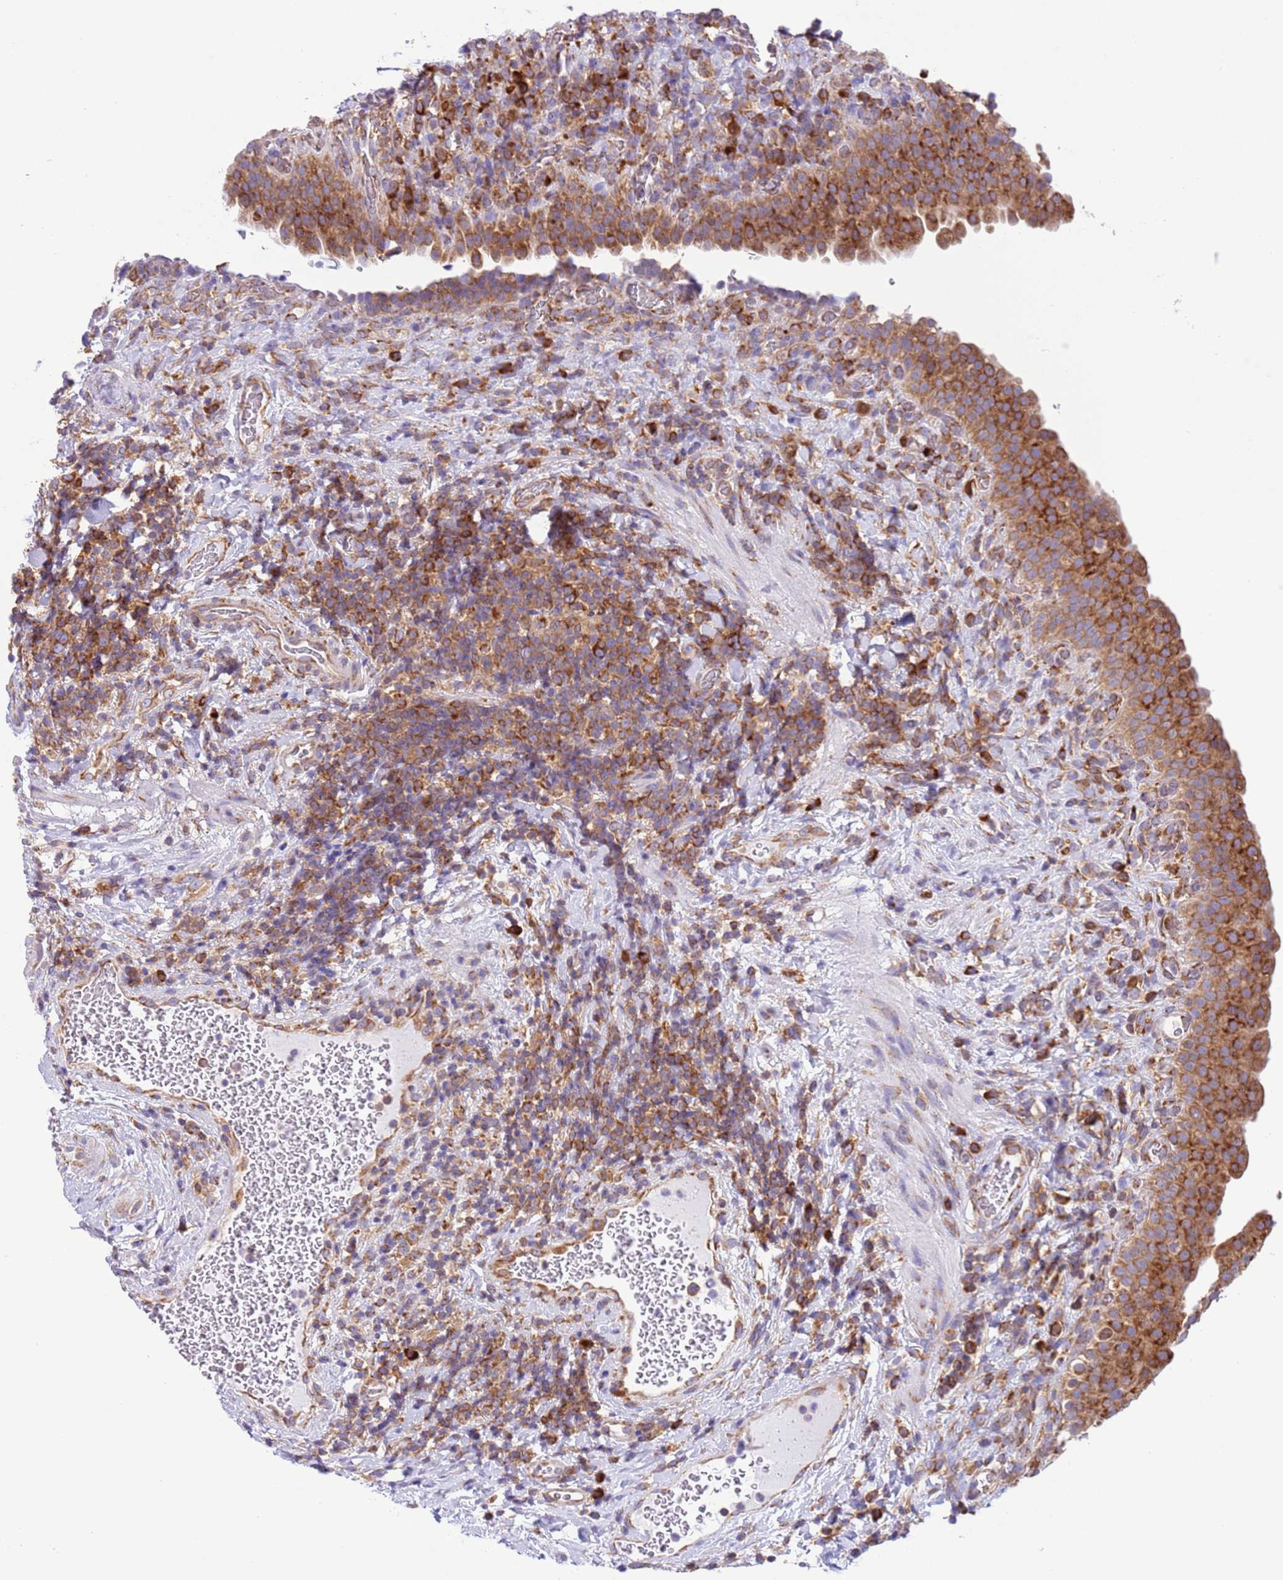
{"staining": {"intensity": "strong", "quantity": ">75%", "location": "cytoplasmic/membranous"}, "tissue": "urinary bladder", "cell_type": "Urothelial cells", "image_type": "normal", "snomed": [{"axis": "morphology", "description": "Normal tissue, NOS"}, {"axis": "morphology", "description": "Urothelial carcinoma, High grade"}, {"axis": "topography", "description": "Urinary bladder"}], "caption": "This image displays immunohistochemistry (IHC) staining of unremarkable human urinary bladder, with high strong cytoplasmic/membranous staining in approximately >75% of urothelial cells.", "gene": "VARS1", "patient": {"sex": "female", "age": 60}}